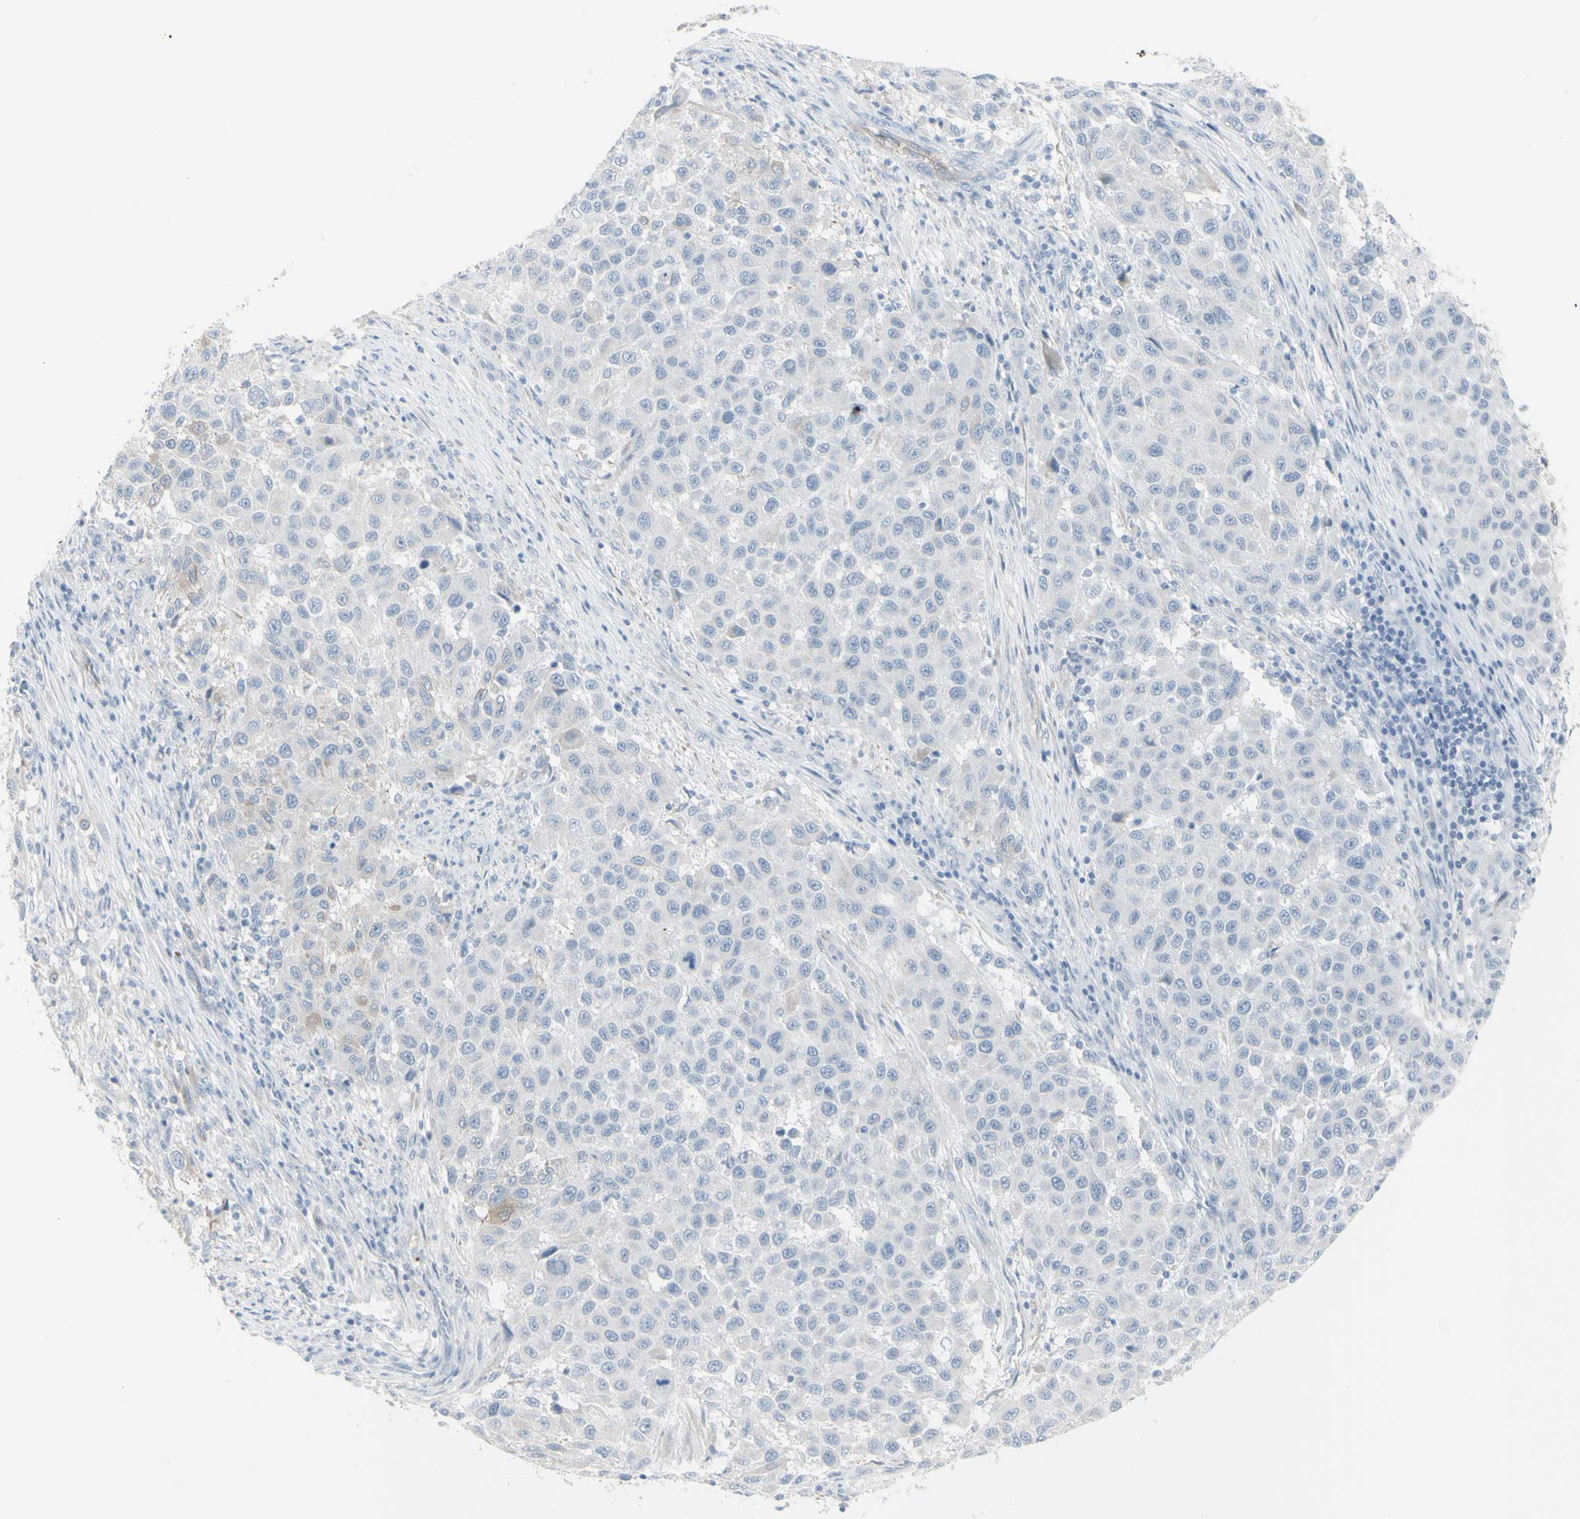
{"staining": {"intensity": "negative", "quantity": "none", "location": "none"}, "tissue": "melanoma", "cell_type": "Tumor cells", "image_type": "cancer", "snomed": [{"axis": "morphology", "description": "Malignant melanoma, Metastatic site"}, {"axis": "topography", "description": "Lymph node"}], "caption": "DAB (3,3'-diaminobenzidine) immunohistochemical staining of human malignant melanoma (metastatic site) shows no significant positivity in tumor cells.", "gene": "ENSG00000198211", "patient": {"sex": "male", "age": 61}}